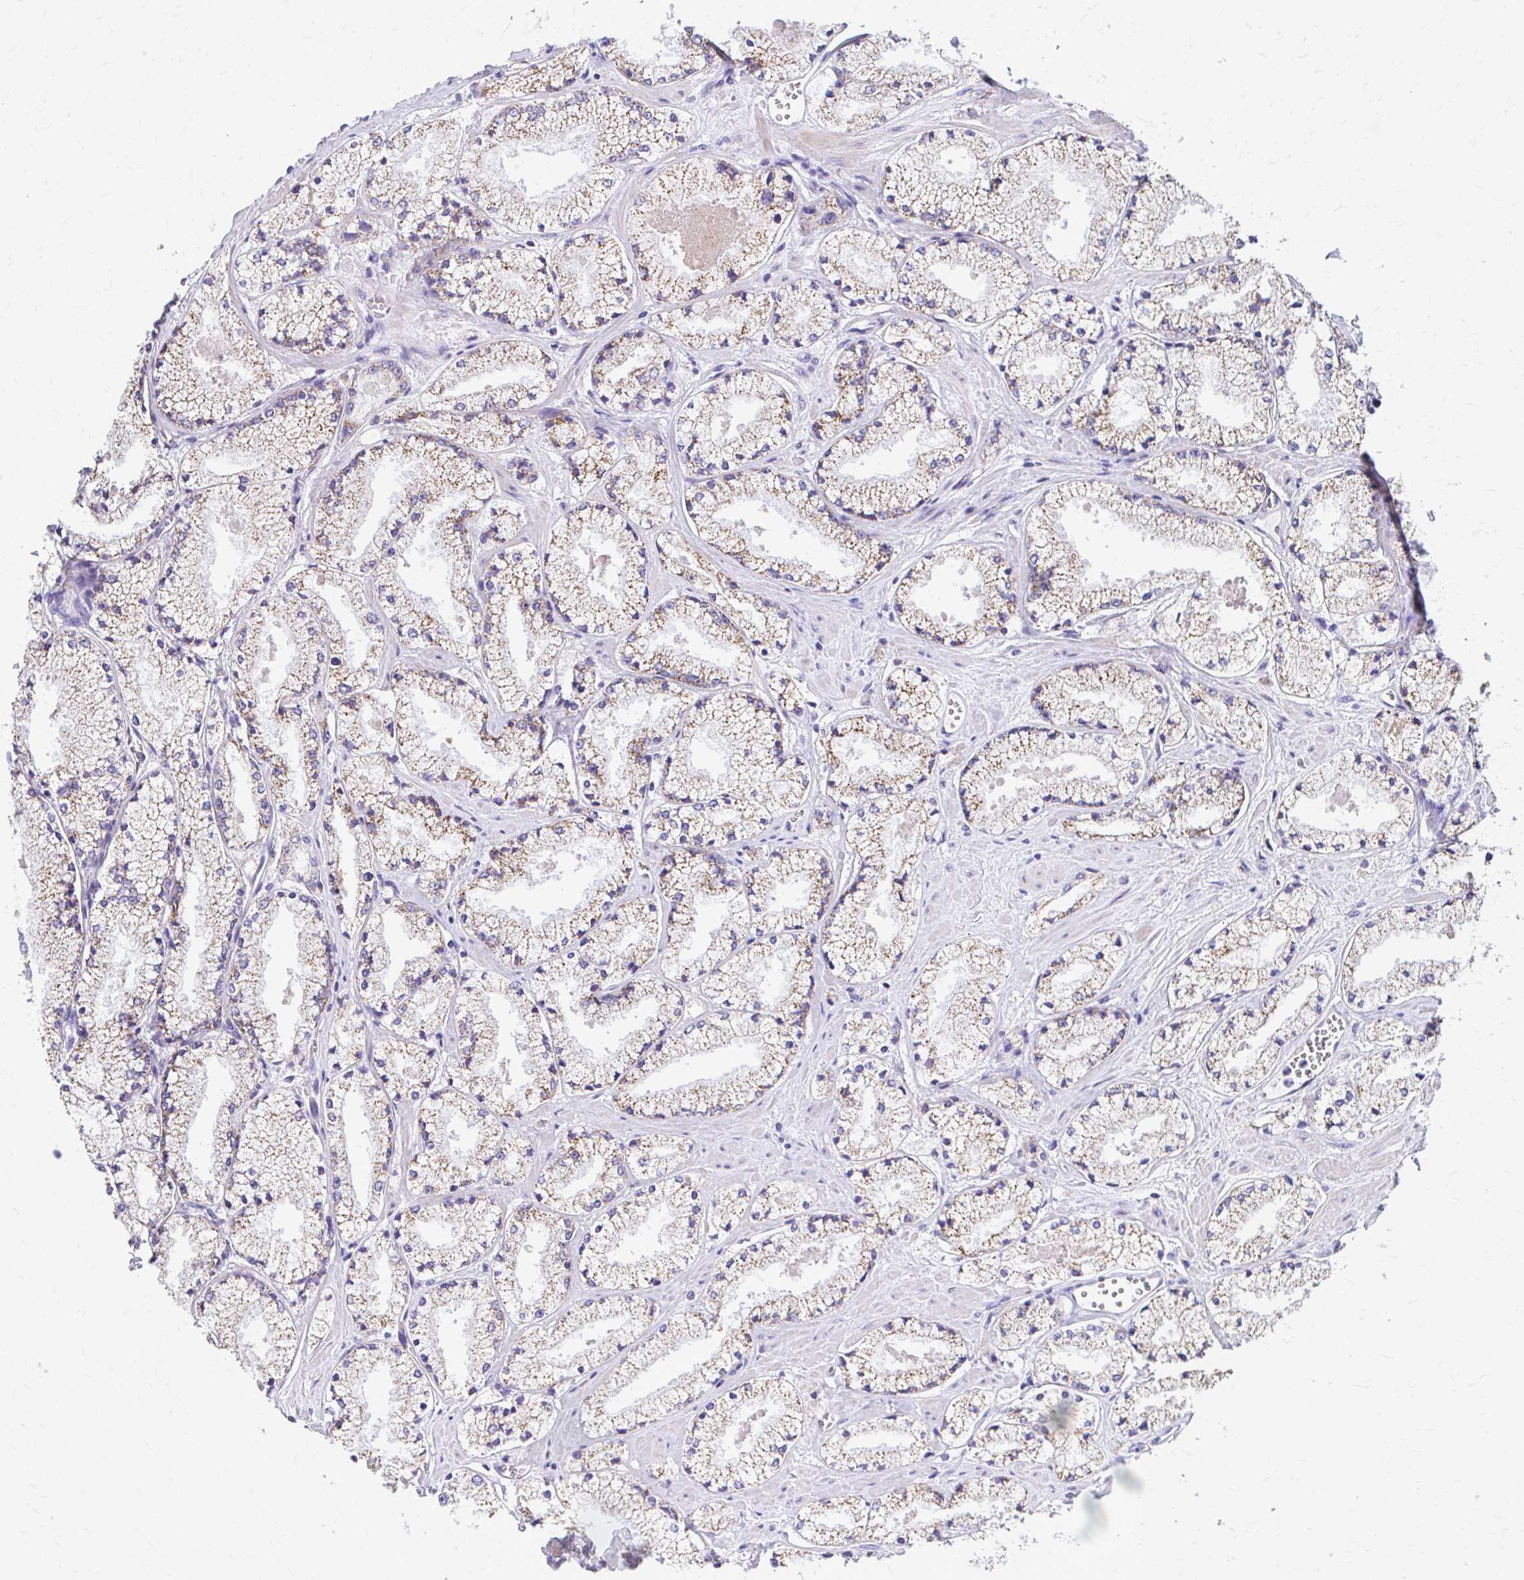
{"staining": {"intensity": "moderate", "quantity": ">75%", "location": "cytoplasmic/membranous"}, "tissue": "prostate cancer", "cell_type": "Tumor cells", "image_type": "cancer", "snomed": [{"axis": "morphology", "description": "Adenocarcinoma, High grade"}, {"axis": "topography", "description": "Prostate"}], "caption": "This photomicrograph exhibits immunohistochemistry (IHC) staining of prostate adenocarcinoma (high-grade), with medium moderate cytoplasmic/membranous expression in approximately >75% of tumor cells.", "gene": "MRPL19", "patient": {"sex": "male", "age": 63}}